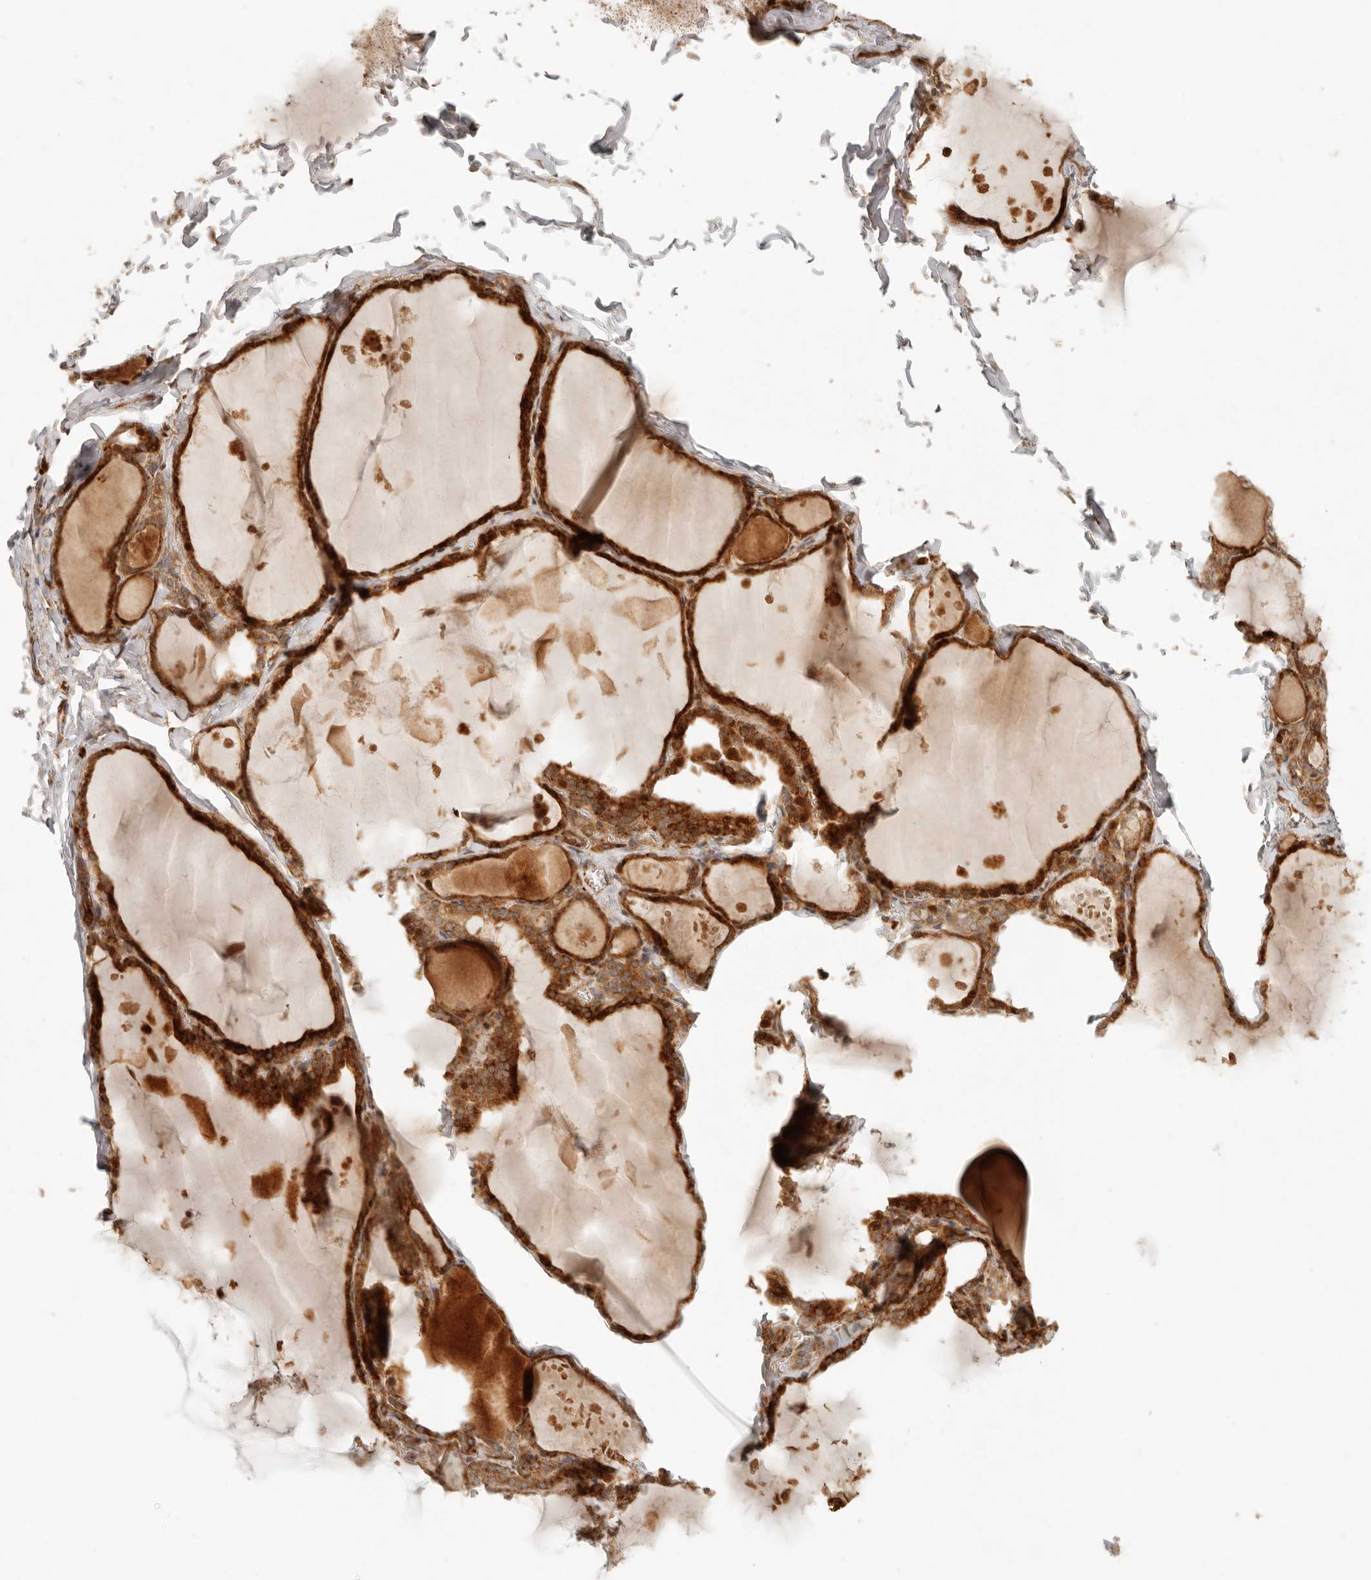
{"staining": {"intensity": "strong", "quantity": ">75%", "location": "cytoplasmic/membranous"}, "tissue": "thyroid gland", "cell_type": "Glandular cells", "image_type": "normal", "snomed": [{"axis": "morphology", "description": "Normal tissue, NOS"}, {"axis": "topography", "description": "Thyroid gland"}], "caption": "Protein staining of benign thyroid gland shows strong cytoplasmic/membranous staining in approximately >75% of glandular cells.", "gene": "KLHL38", "patient": {"sex": "male", "age": 56}}